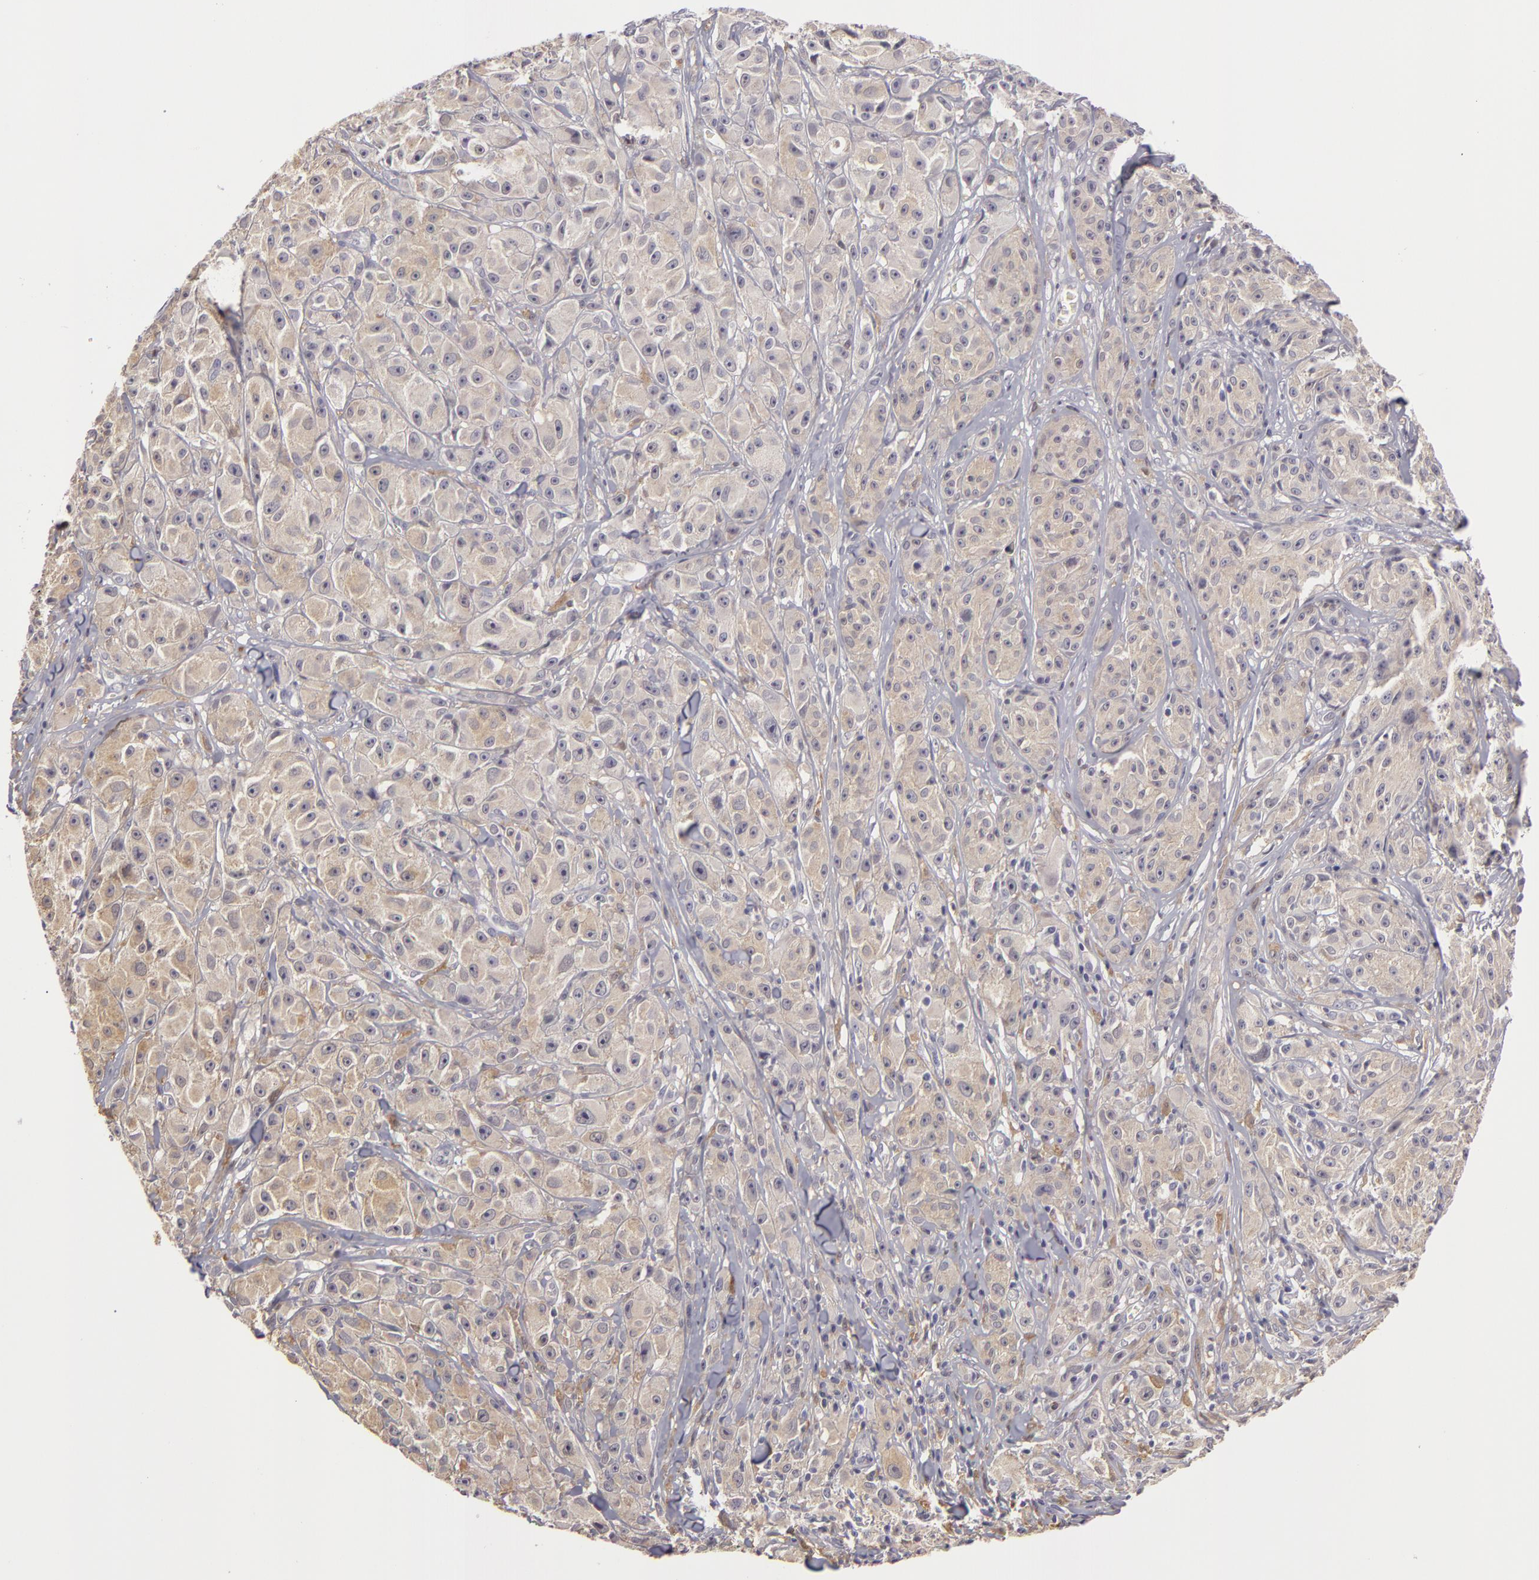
{"staining": {"intensity": "negative", "quantity": "none", "location": "none"}, "tissue": "melanoma", "cell_type": "Tumor cells", "image_type": "cancer", "snomed": [{"axis": "morphology", "description": "Malignant melanoma, NOS"}, {"axis": "topography", "description": "Skin"}], "caption": "Immunohistochemistry histopathology image of neoplastic tissue: human melanoma stained with DAB shows no significant protein expression in tumor cells.", "gene": "GNPDA1", "patient": {"sex": "male", "age": 56}}